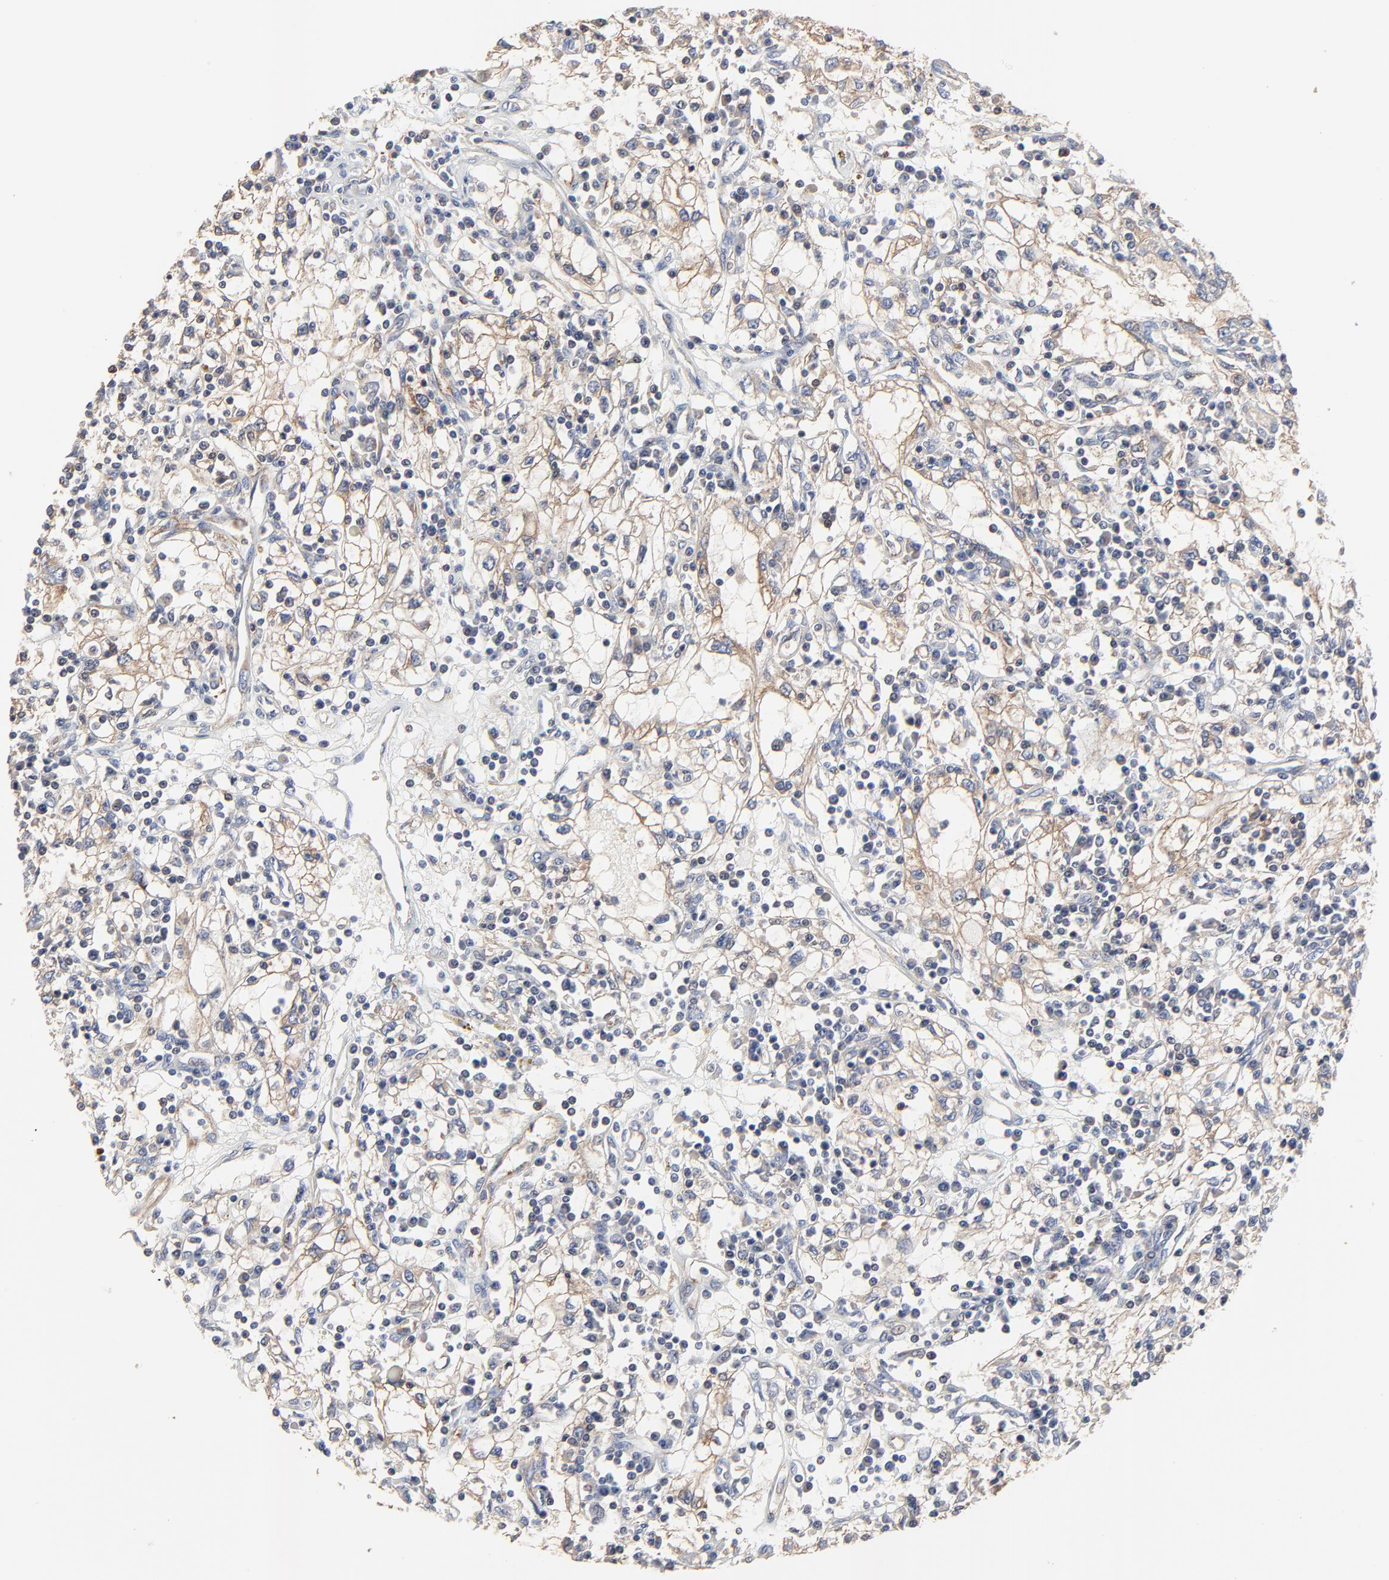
{"staining": {"intensity": "weak", "quantity": "25%-75%", "location": "cytoplasmic/membranous"}, "tissue": "renal cancer", "cell_type": "Tumor cells", "image_type": "cancer", "snomed": [{"axis": "morphology", "description": "Adenocarcinoma, NOS"}, {"axis": "topography", "description": "Kidney"}], "caption": "Brown immunohistochemical staining in human adenocarcinoma (renal) exhibits weak cytoplasmic/membranous positivity in approximately 25%-75% of tumor cells.", "gene": "NXF3", "patient": {"sex": "male", "age": 82}}